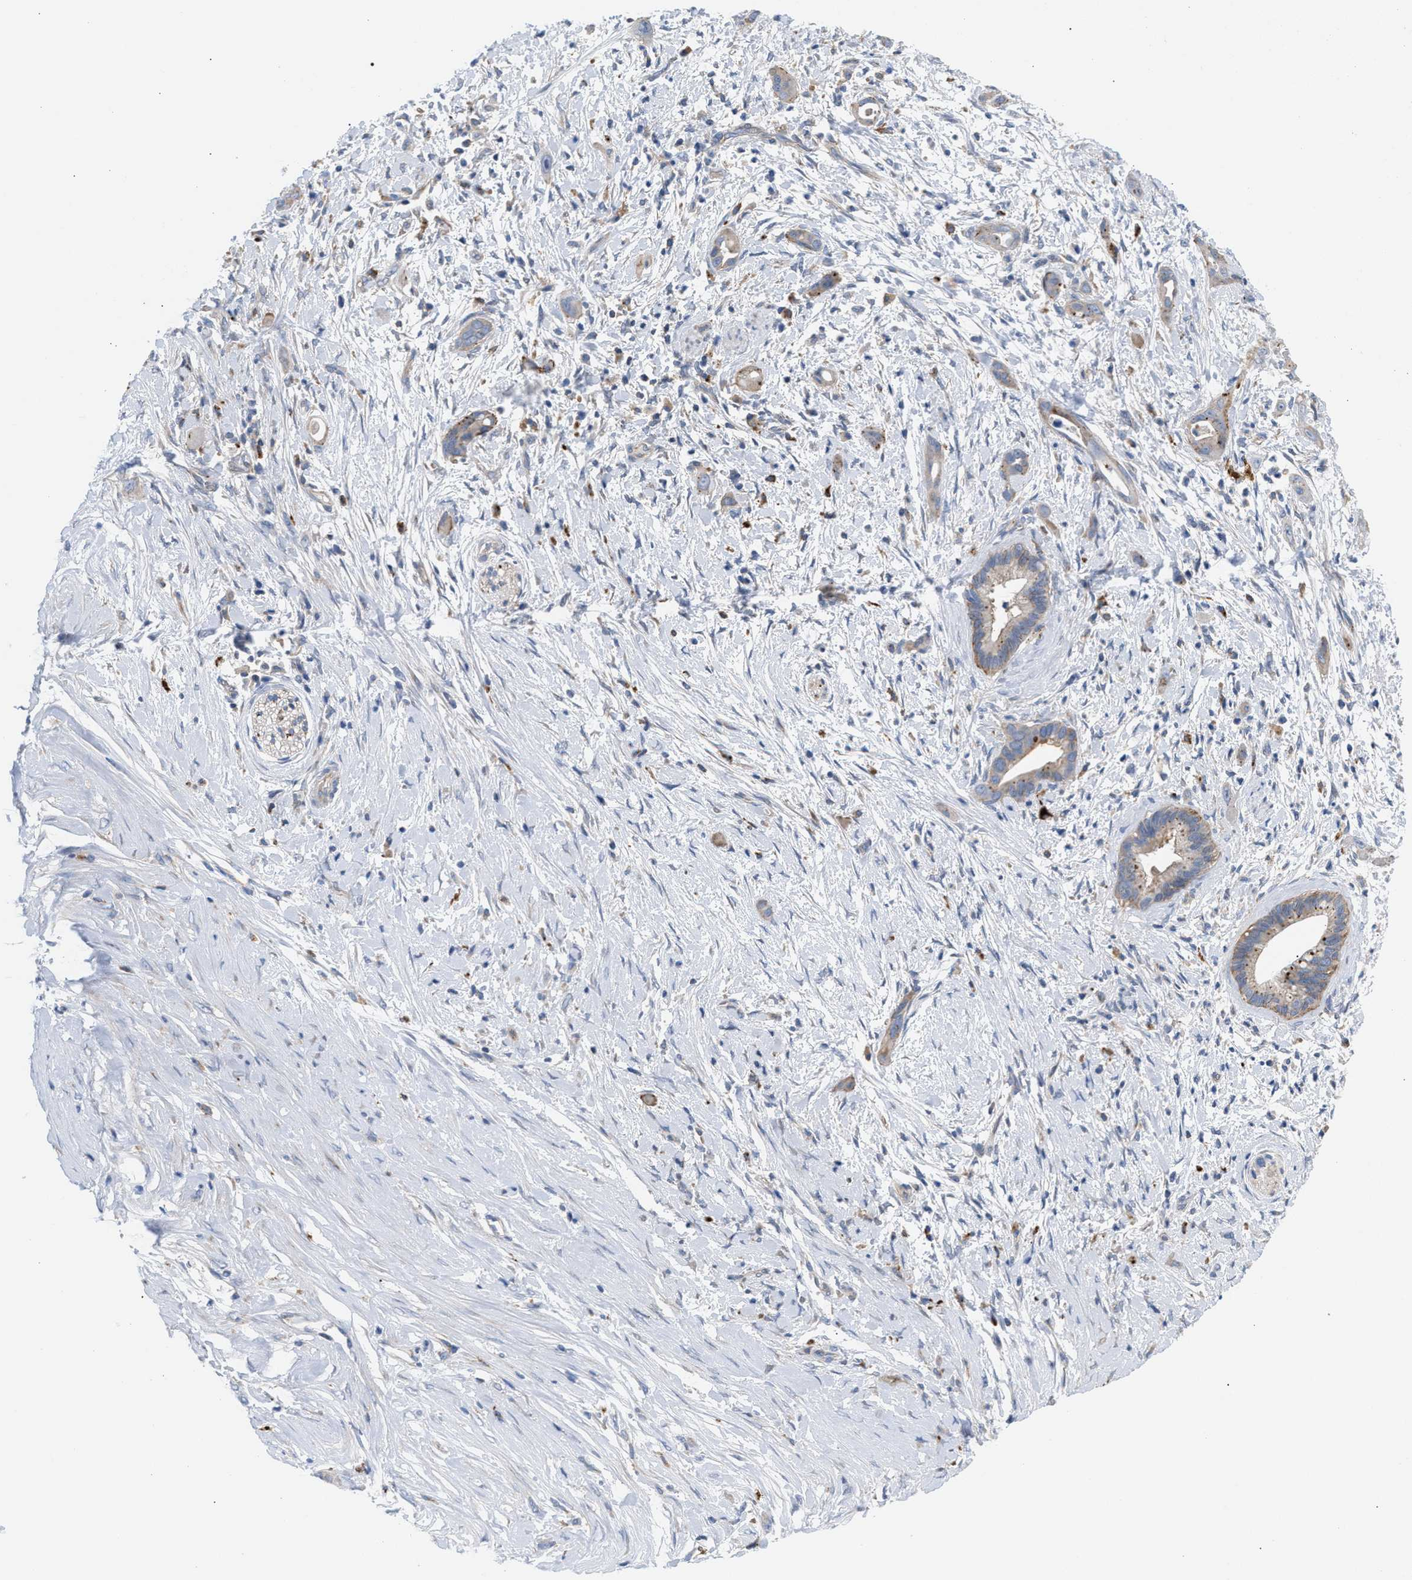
{"staining": {"intensity": "weak", "quantity": ">75%", "location": "cytoplasmic/membranous"}, "tissue": "pancreatic cancer", "cell_type": "Tumor cells", "image_type": "cancer", "snomed": [{"axis": "morphology", "description": "Adenocarcinoma, NOS"}, {"axis": "topography", "description": "Pancreas"}], "caption": "A micrograph of adenocarcinoma (pancreatic) stained for a protein exhibits weak cytoplasmic/membranous brown staining in tumor cells. The protein is shown in brown color, while the nuclei are stained blue.", "gene": "MBTD1", "patient": {"sex": "male", "age": 59}}